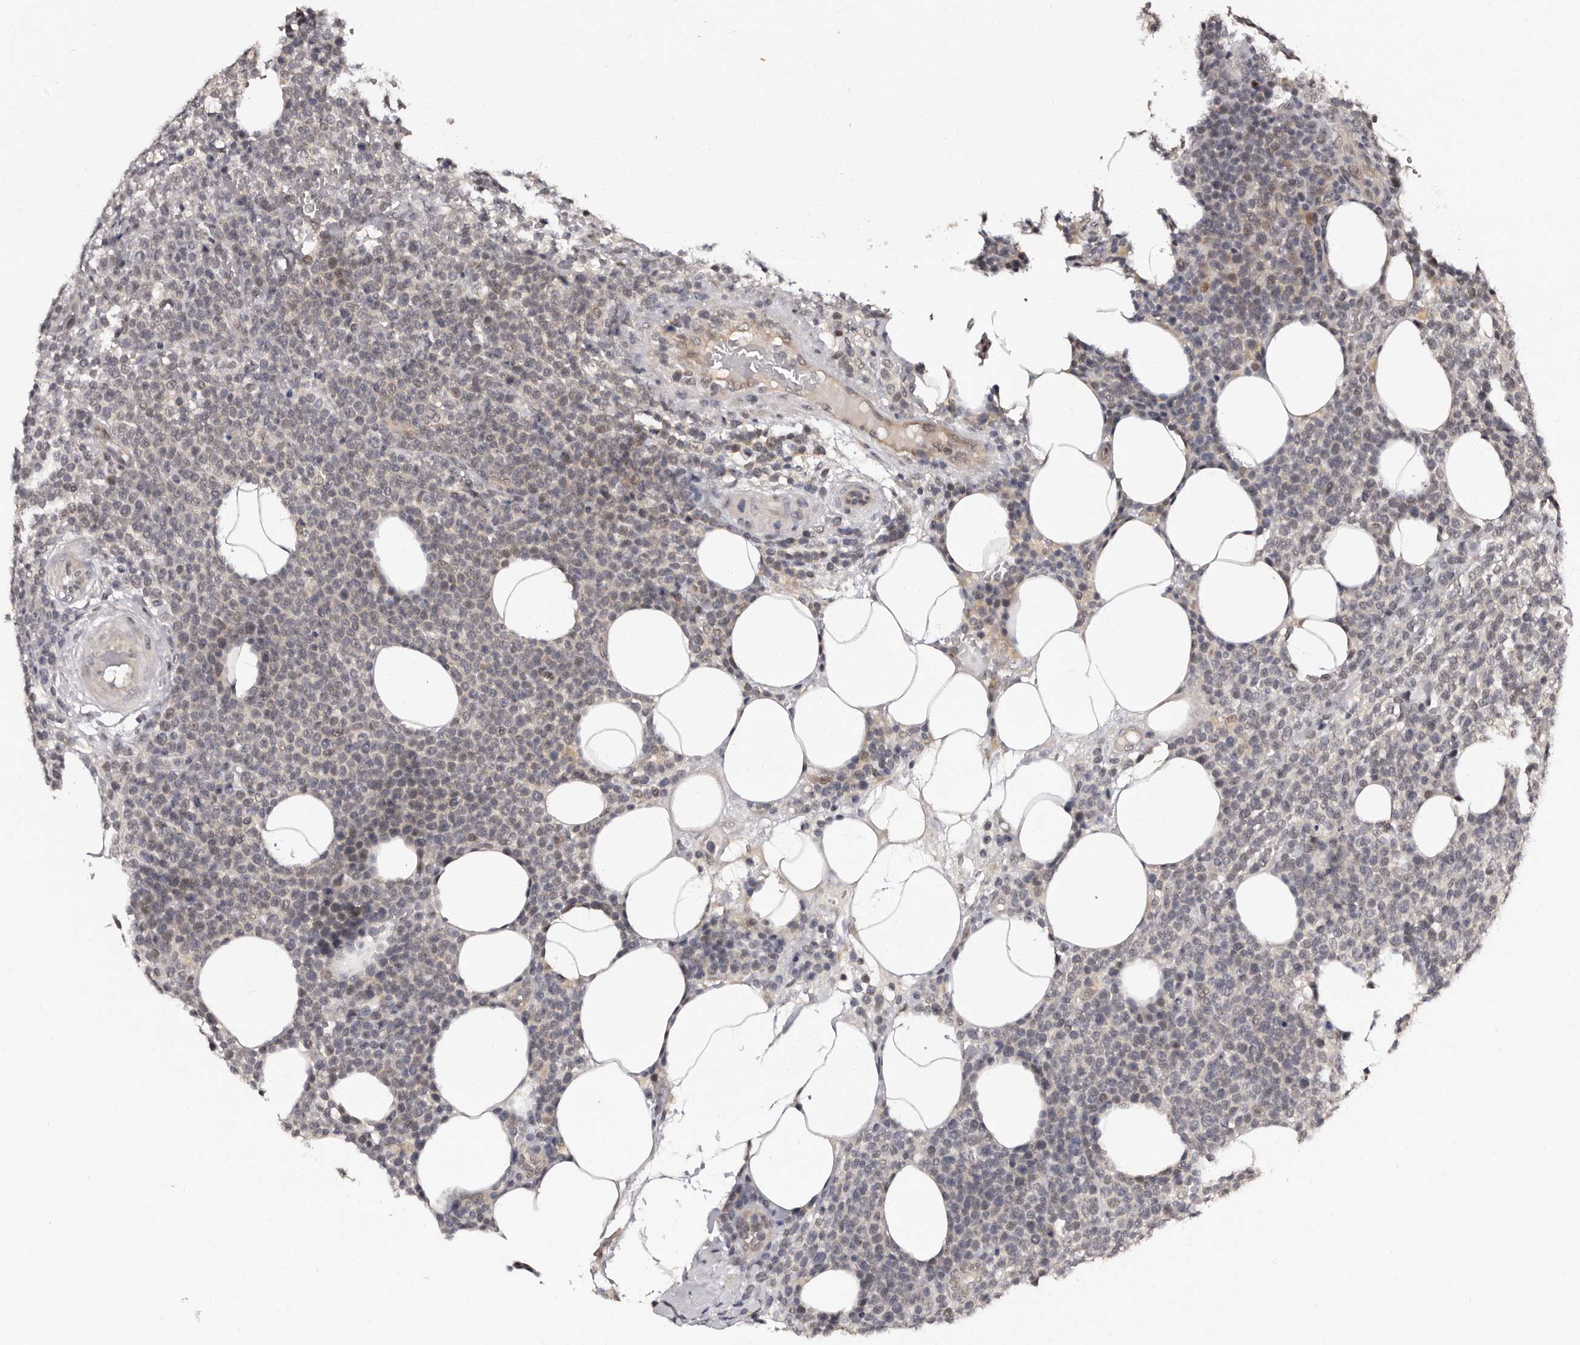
{"staining": {"intensity": "negative", "quantity": "none", "location": "none"}, "tissue": "lymphoma", "cell_type": "Tumor cells", "image_type": "cancer", "snomed": [{"axis": "morphology", "description": "Malignant lymphoma, non-Hodgkin's type, High grade"}, {"axis": "topography", "description": "Lymph node"}], "caption": "Image shows no significant protein expression in tumor cells of lymphoma. (Immunohistochemistry, brightfield microscopy, high magnification).", "gene": "TBC1D22B", "patient": {"sex": "male", "age": 61}}